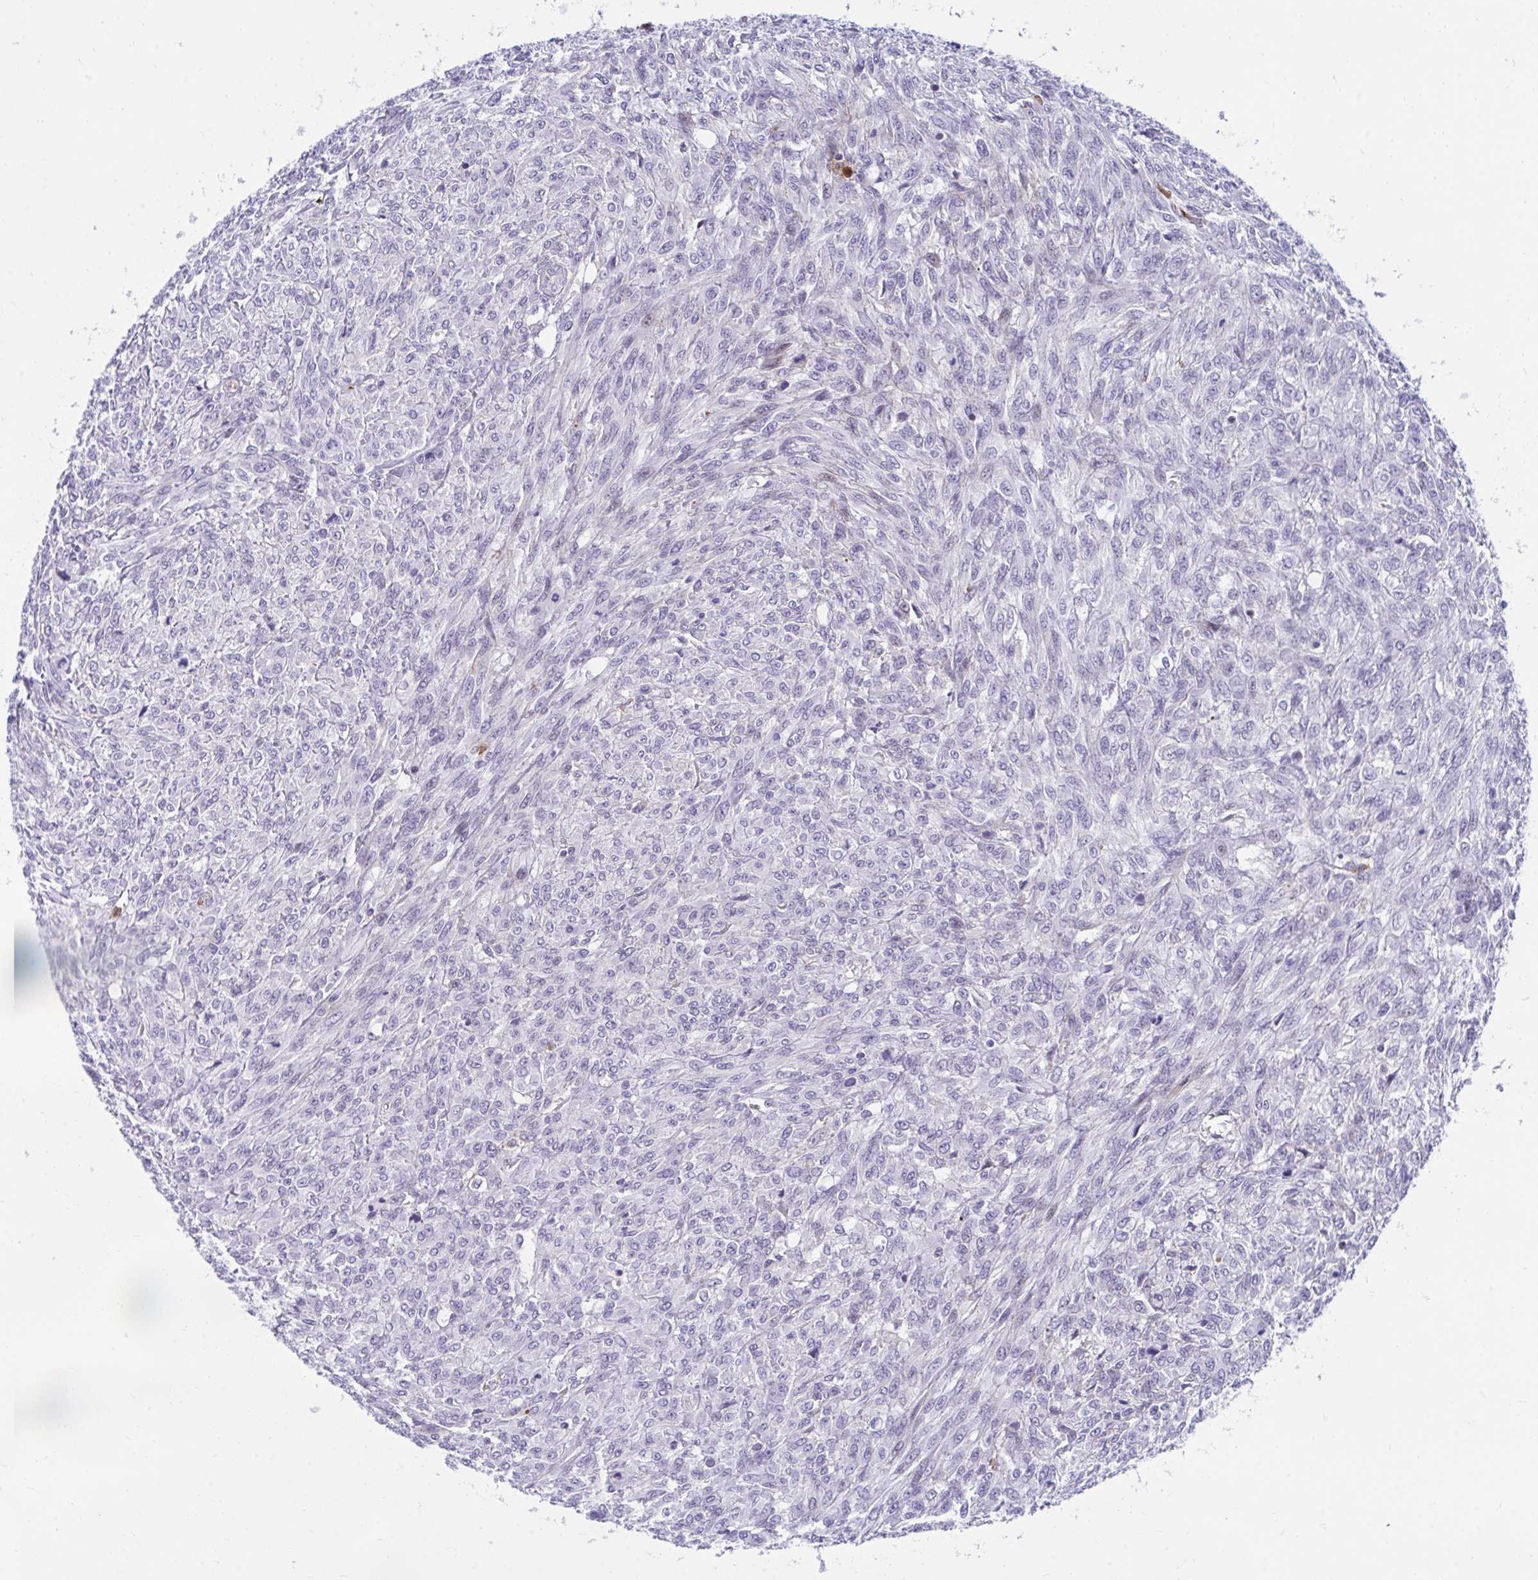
{"staining": {"intensity": "negative", "quantity": "none", "location": "none"}, "tissue": "renal cancer", "cell_type": "Tumor cells", "image_type": "cancer", "snomed": [{"axis": "morphology", "description": "Adenocarcinoma, NOS"}, {"axis": "topography", "description": "Kidney"}], "caption": "There is no significant expression in tumor cells of renal cancer. (Stains: DAB (3,3'-diaminobenzidine) IHC with hematoxylin counter stain, Microscopy: brightfield microscopy at high magnification).", "gene": "CSTB", "patient": {"sex": "male", "age": 58}}